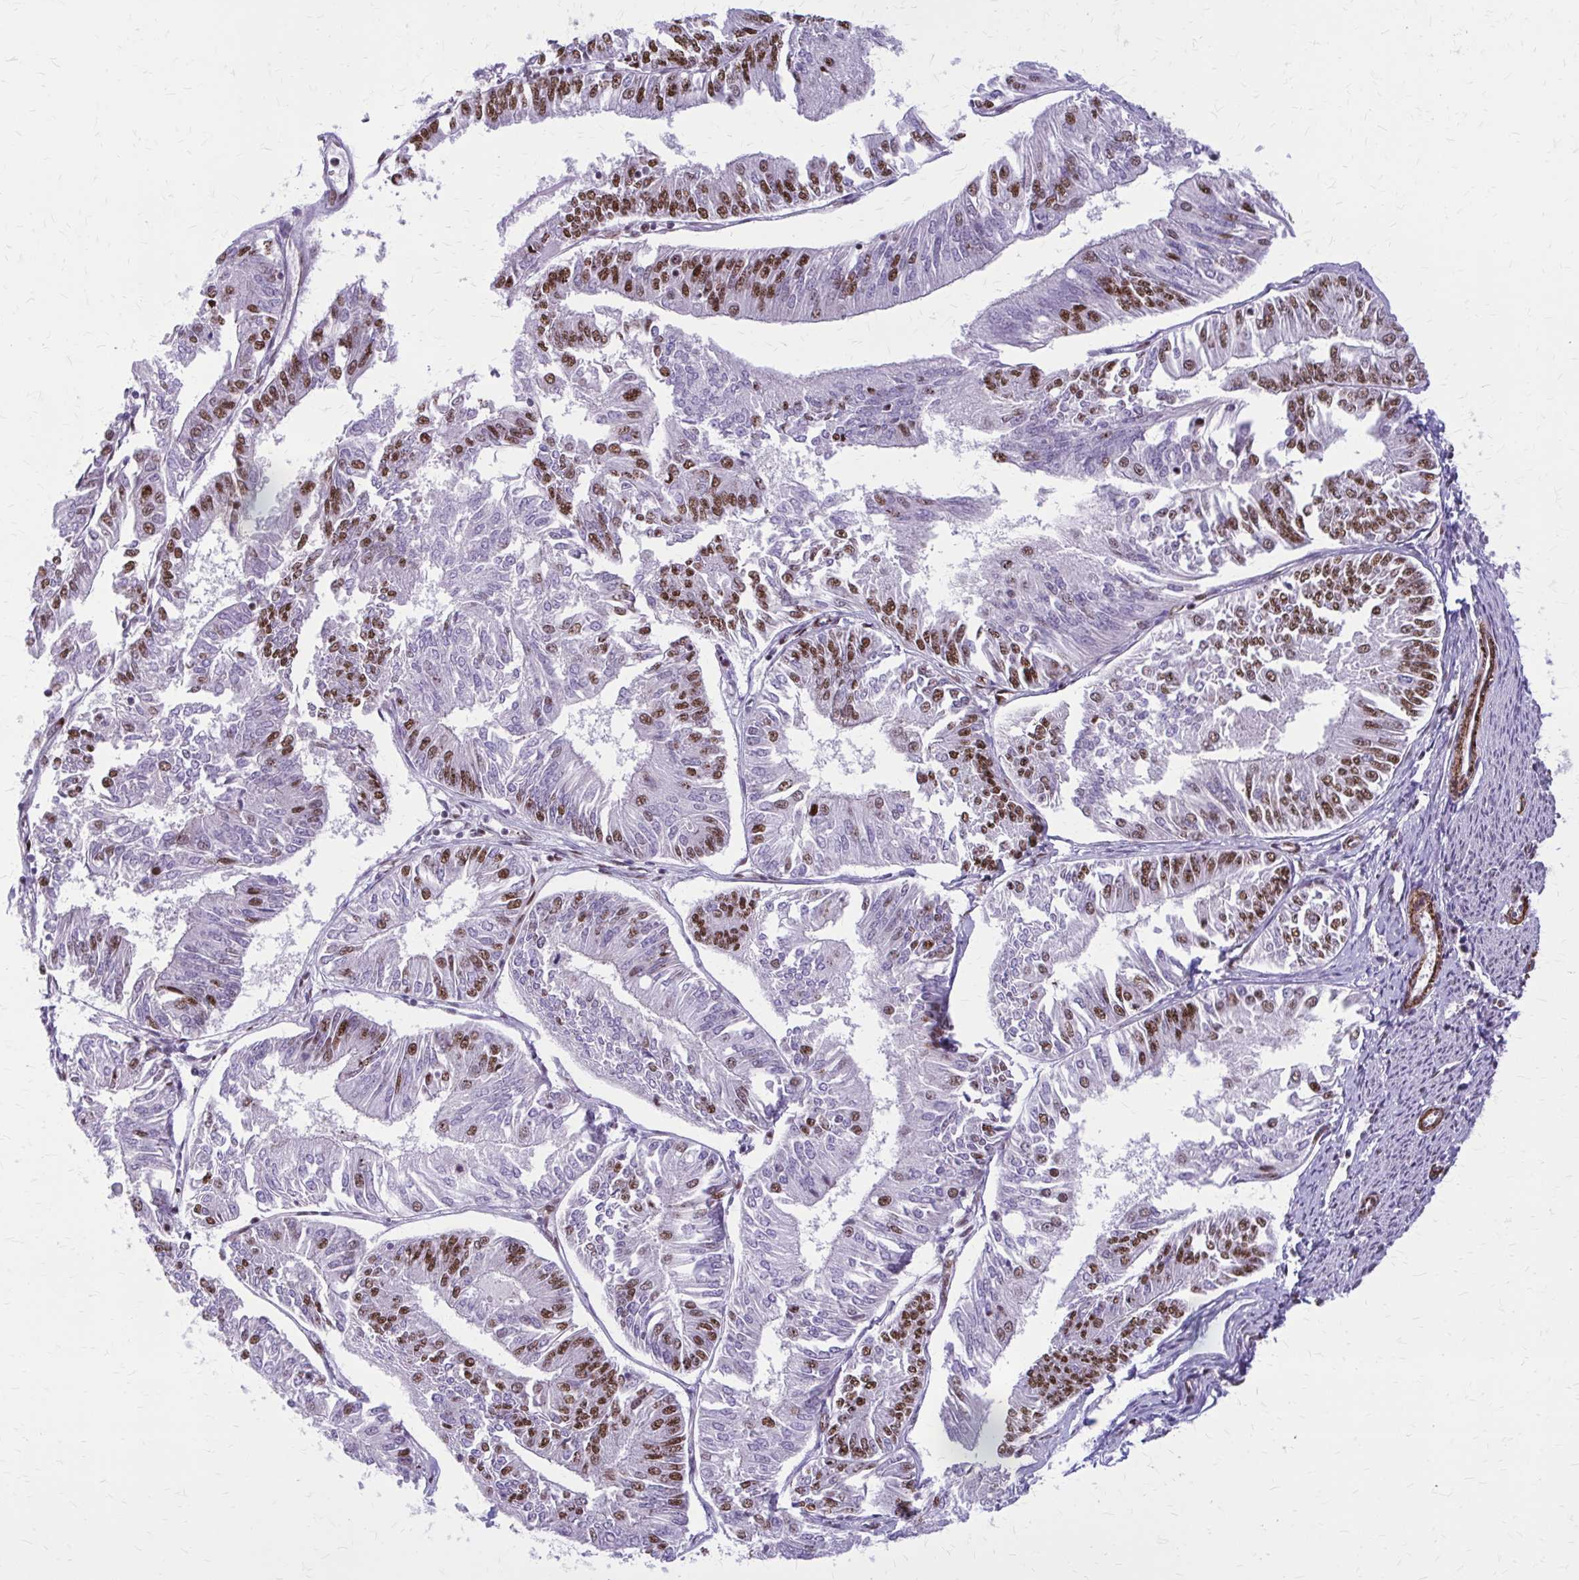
{"staining": {"intensity": "moderate", "quantity": "25%-75%", "location": "nuclear"}, "tissue": "endometrial cancer", "cell_type": "Tumor cells", "image_type": "cancer", "snomed": [{"axis": "morphology", "description": "Adenocarcinoma, NOS"}, {"axis": "topography", "description": "Endometrium"}], "caption": "IHC staining of adenocarcinoma (endometrial), which reveals medium levels of moderate nuclear positivity in approximately 25%-75% of tumor cells indicating moderate nuclear protein expression. The staining was performed using DAB (brown) for protein detection and nuclei were counterstained in hematoxylin (blue).", "gene": "NRBF2", "patient": {"sex": "female", "age": 58}}